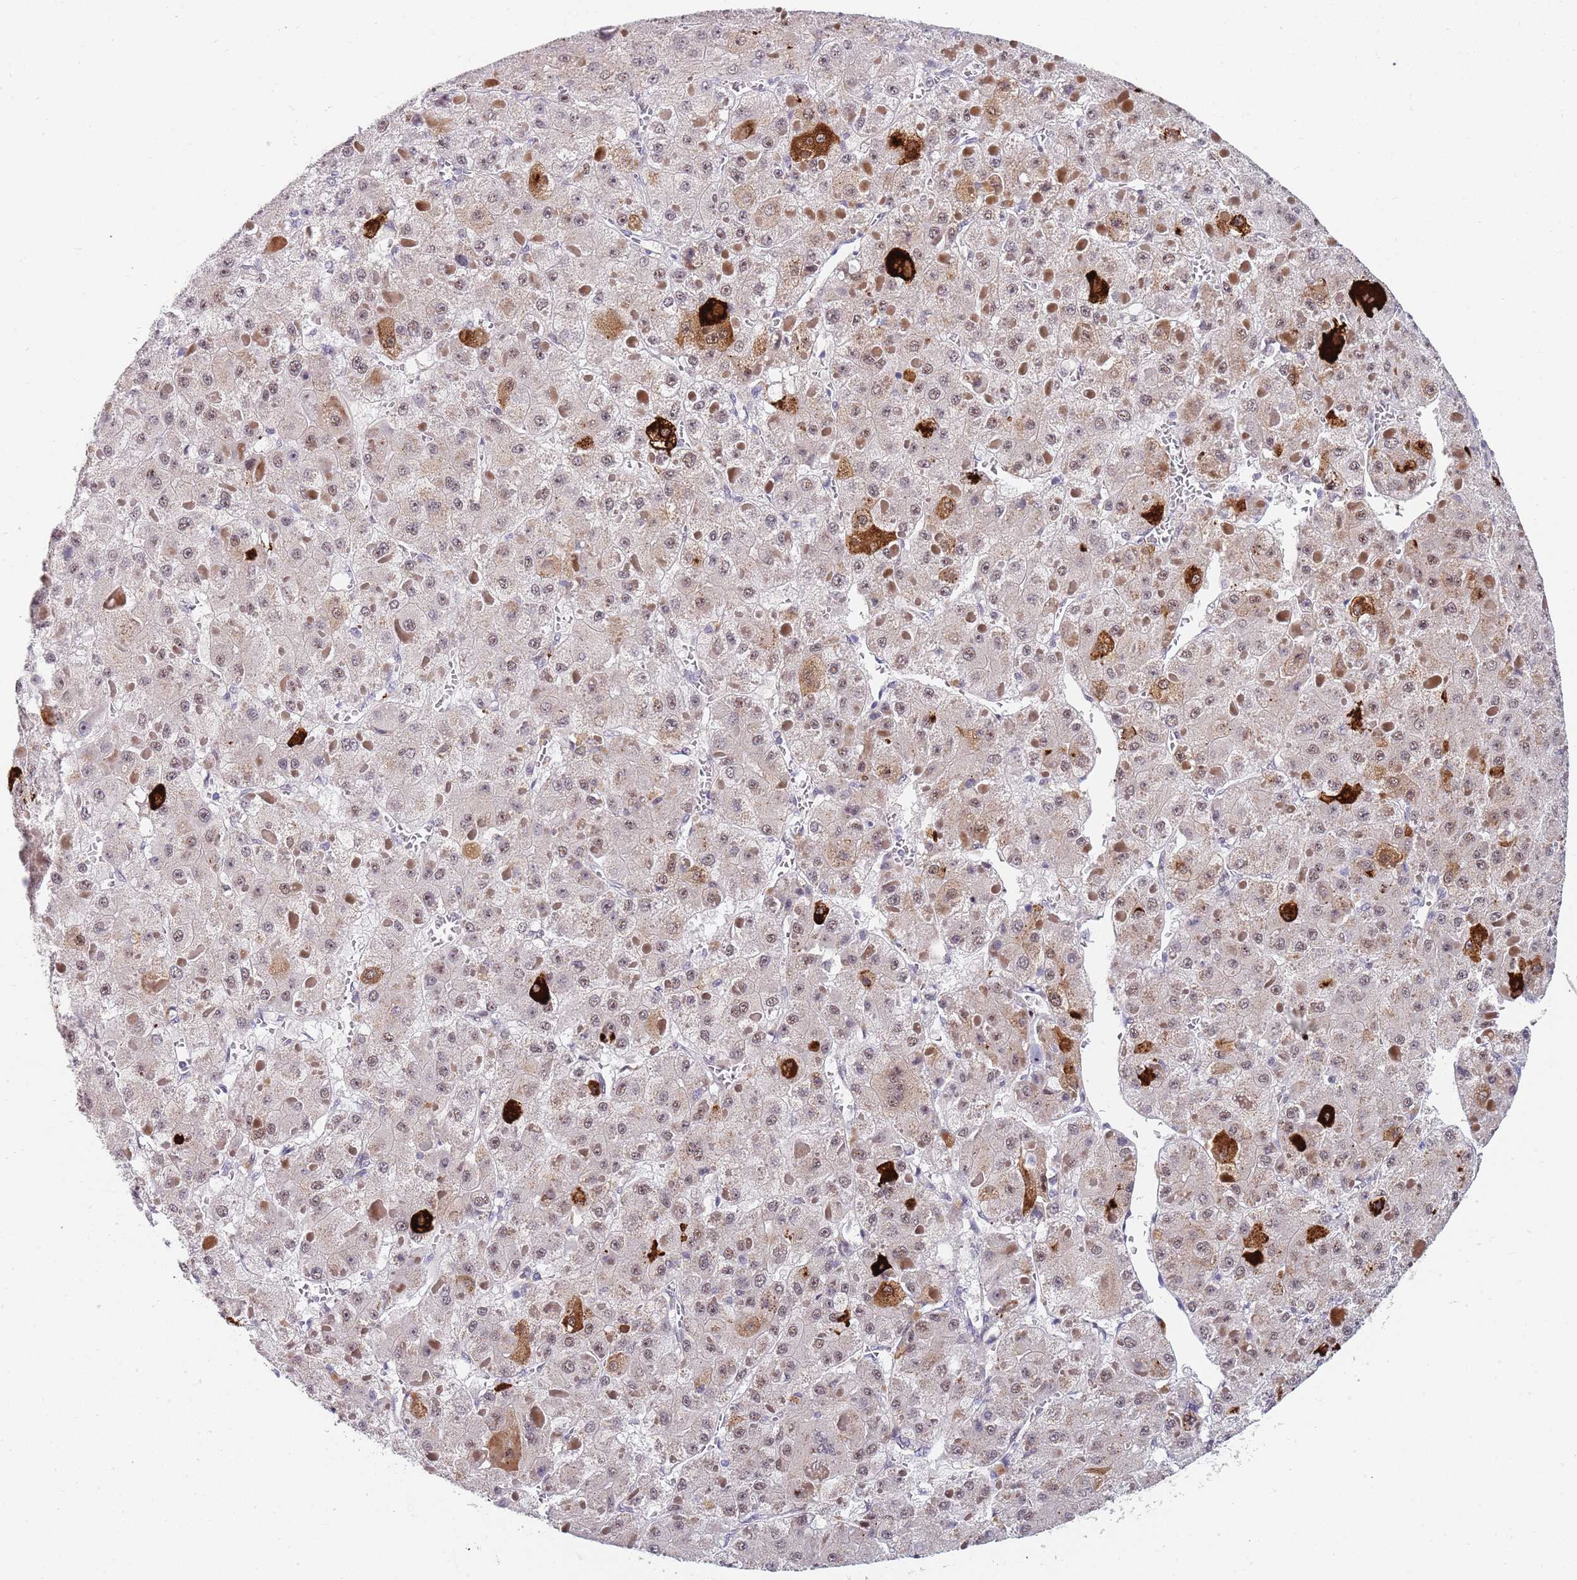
{"staining": {"intensity": "weak", "quantity": ">75%", "location": "nuclear"}, "tissue": "liver cancer", "cell_type": "Tumor cells", "image_type": "cancer", "snomed": [{"axis": "morphology", "description": "Carcinoma, Hepatocellular, NOS"}, {"axis": "topography", "description": "Liver"}], "caption": "Immunohistochemistry (IHC) staining of liver hepatocellular carcinoma, which demonstrates low levels of weak nuclear expression in approximately >75% of tumor cells indicating weak nuclear protein expression. The staining was performed using DAB (3,3'-diaminobenzidine) (brown) for protein detection and nuclei were counterstained in hematoxylin (blue).", "gene": "PLCL2", "patient": {"sex": "female", "age": 73}}